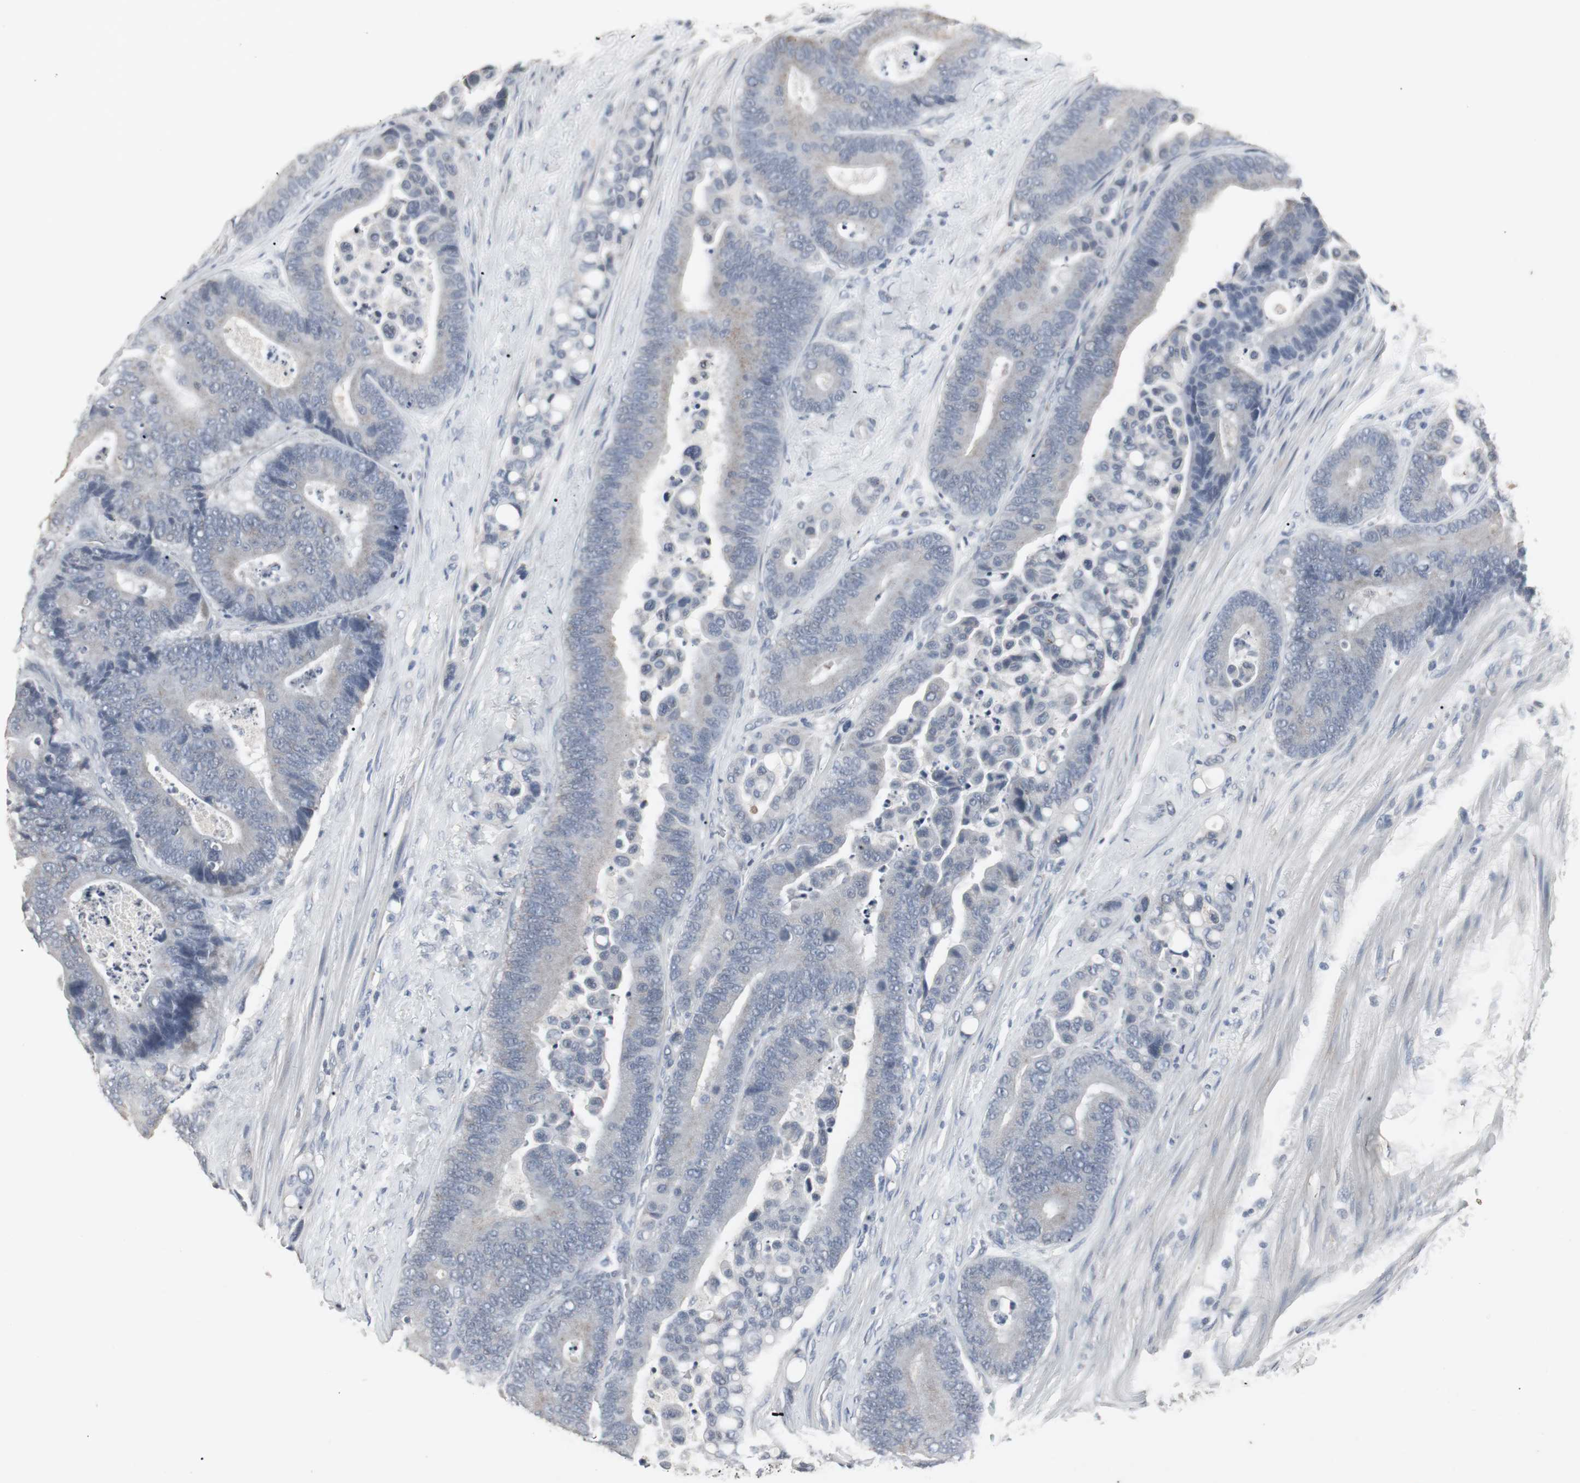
{"staining": {"intensity": "weak", "quantity": "25%-75%", "location": "cytoplasmic/membranous"}, "tissue": "colorectal cancer", "cell_type": "Tumor cells", "image_type": "cancer", "snomed": [{"axis": "morphology", "description": "Normal tissue, NOS"}, {"axis": "morphology", "description": "Adenocarcinoma, NOS"}, {"axis": "topography", "description": "Colon"}], "caption": "Protein expression analysis of colorectal cancer (adenocarcinoma) reveals weak cytoplasmic/membranous staining in approximately 25%-75% of tumor cells.", "gene": "ACAA1", "patient": {"sex": "male", "age": 82}}